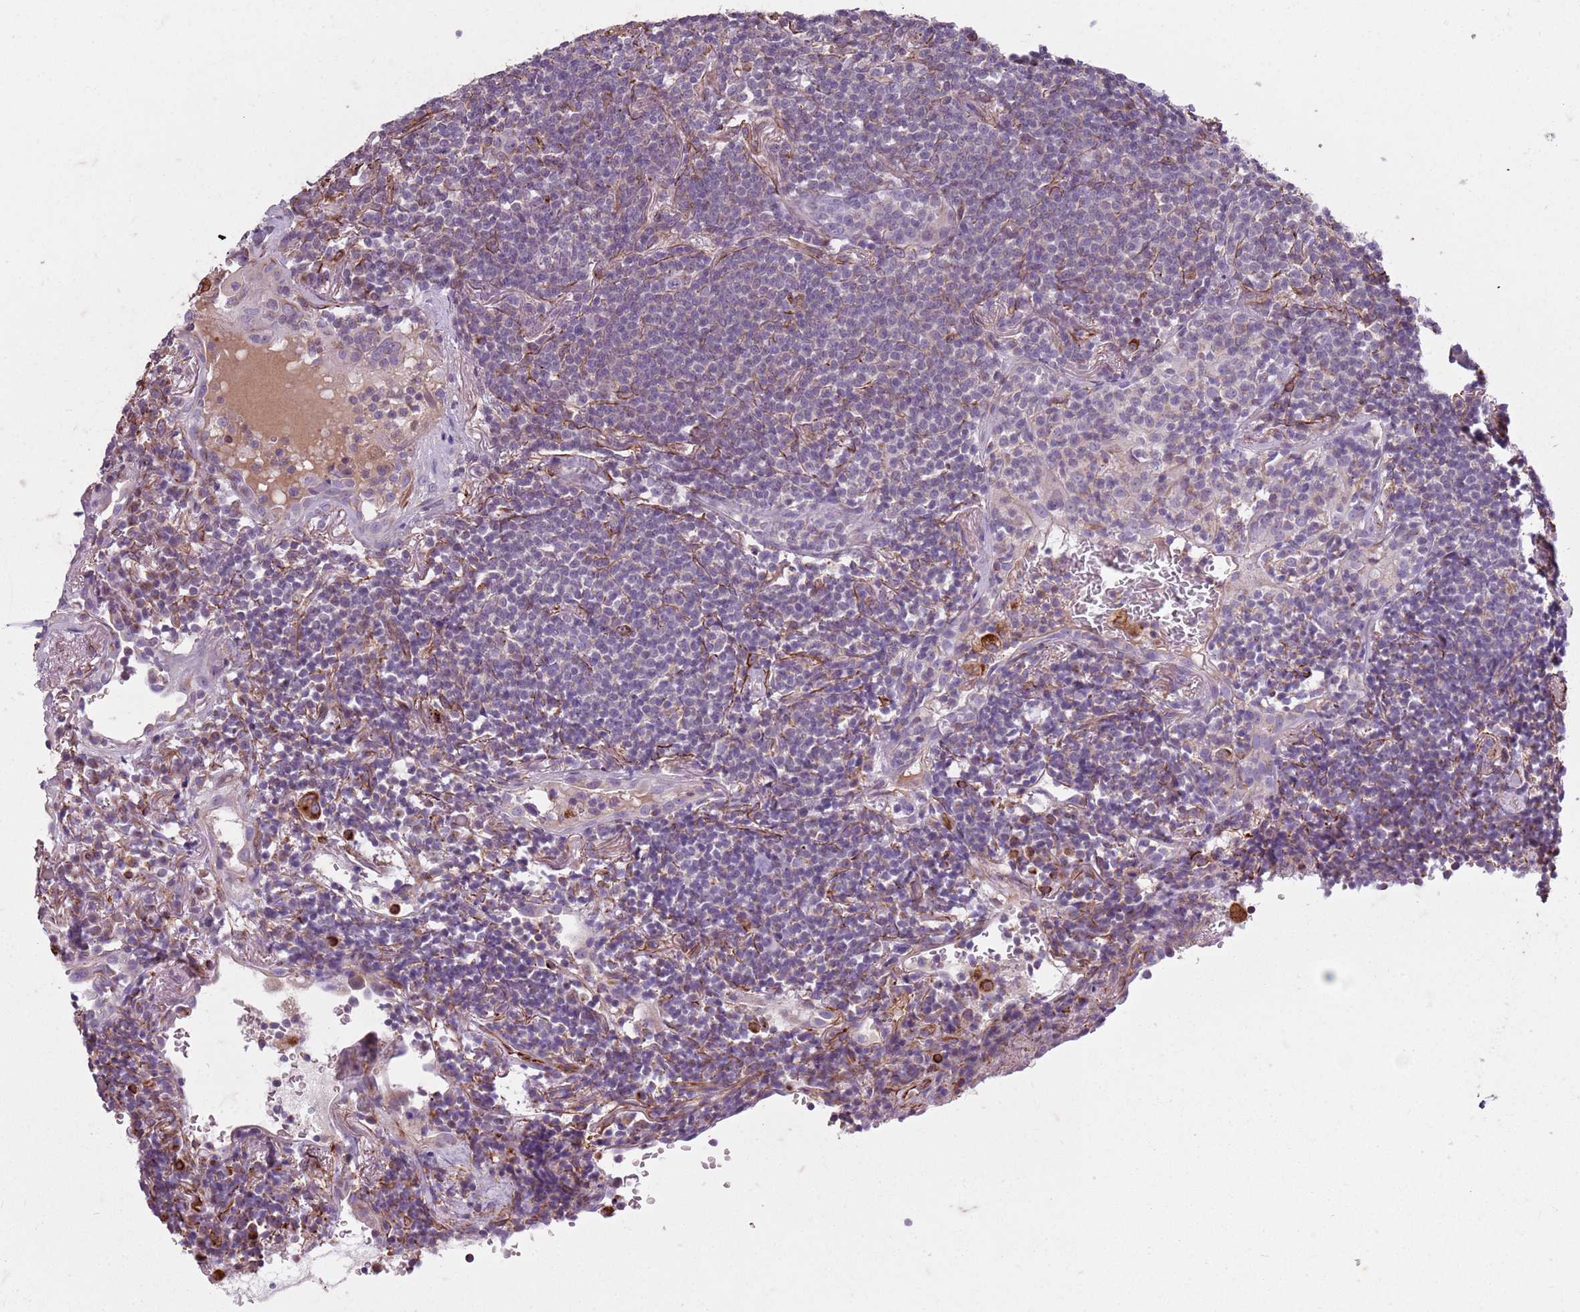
{"staining": {"intensity": "negative", "quantity": "none", "location": "none"}, "tissue": "lymphoma", "cell_type": "Tumor cells", "image_type": "cancer", "snomed": [{"axis": "morphology", "description": "Malignant lymphoma, non-Hodgkin's type, Low grade"}, {"axis": "topography", "description": "Lung"}], "caption": "Immunohistochemistry (IHC) histopathology image of neoplastic tissue: human low-grade malignant lymphoma, non-Hodgkin's type stained with DAB exhibits no significant protein expression in tumor cells.", "gene": "TAS2R38", "patient": {"sex": "female", "age": 71}}